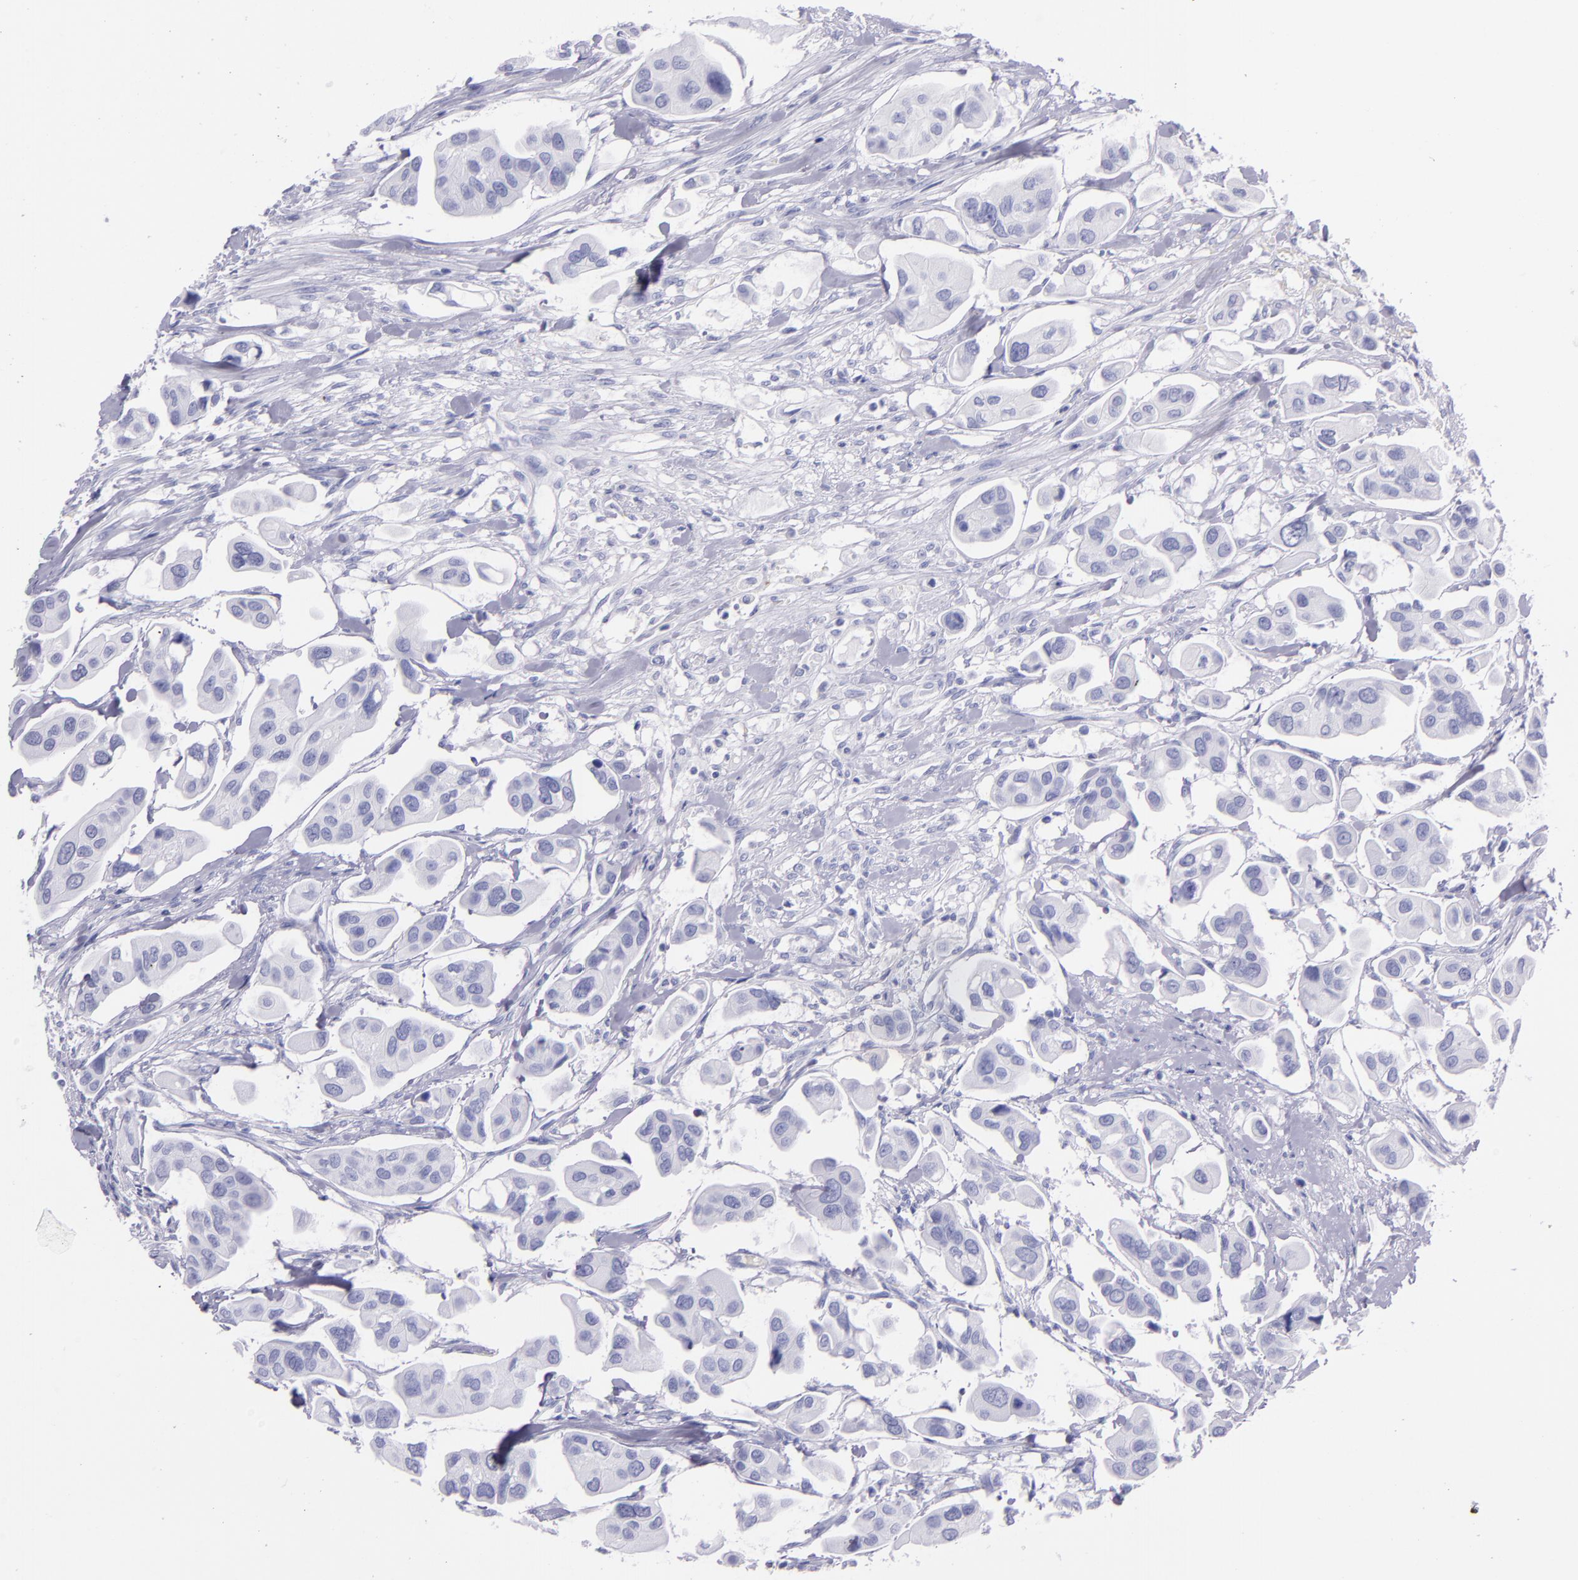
{"staining": {"intensity": "negative", "quantity": "none", "location": "none"}, "tissue": "urothelial cancer", "cell_type": "Tumor cells", "image_type": "cancer", "snomed": [{"axis": "morphology", "description": "Adenocarcinoma, NOS"}, {"axis": "topography", "description": "Urinary bladder"}], "caption": "Tumor cells are negative for protein expression in human urothelial cancer.", "gene": "SFTPA2", "patient": {"sex": "male", "age": 61}}